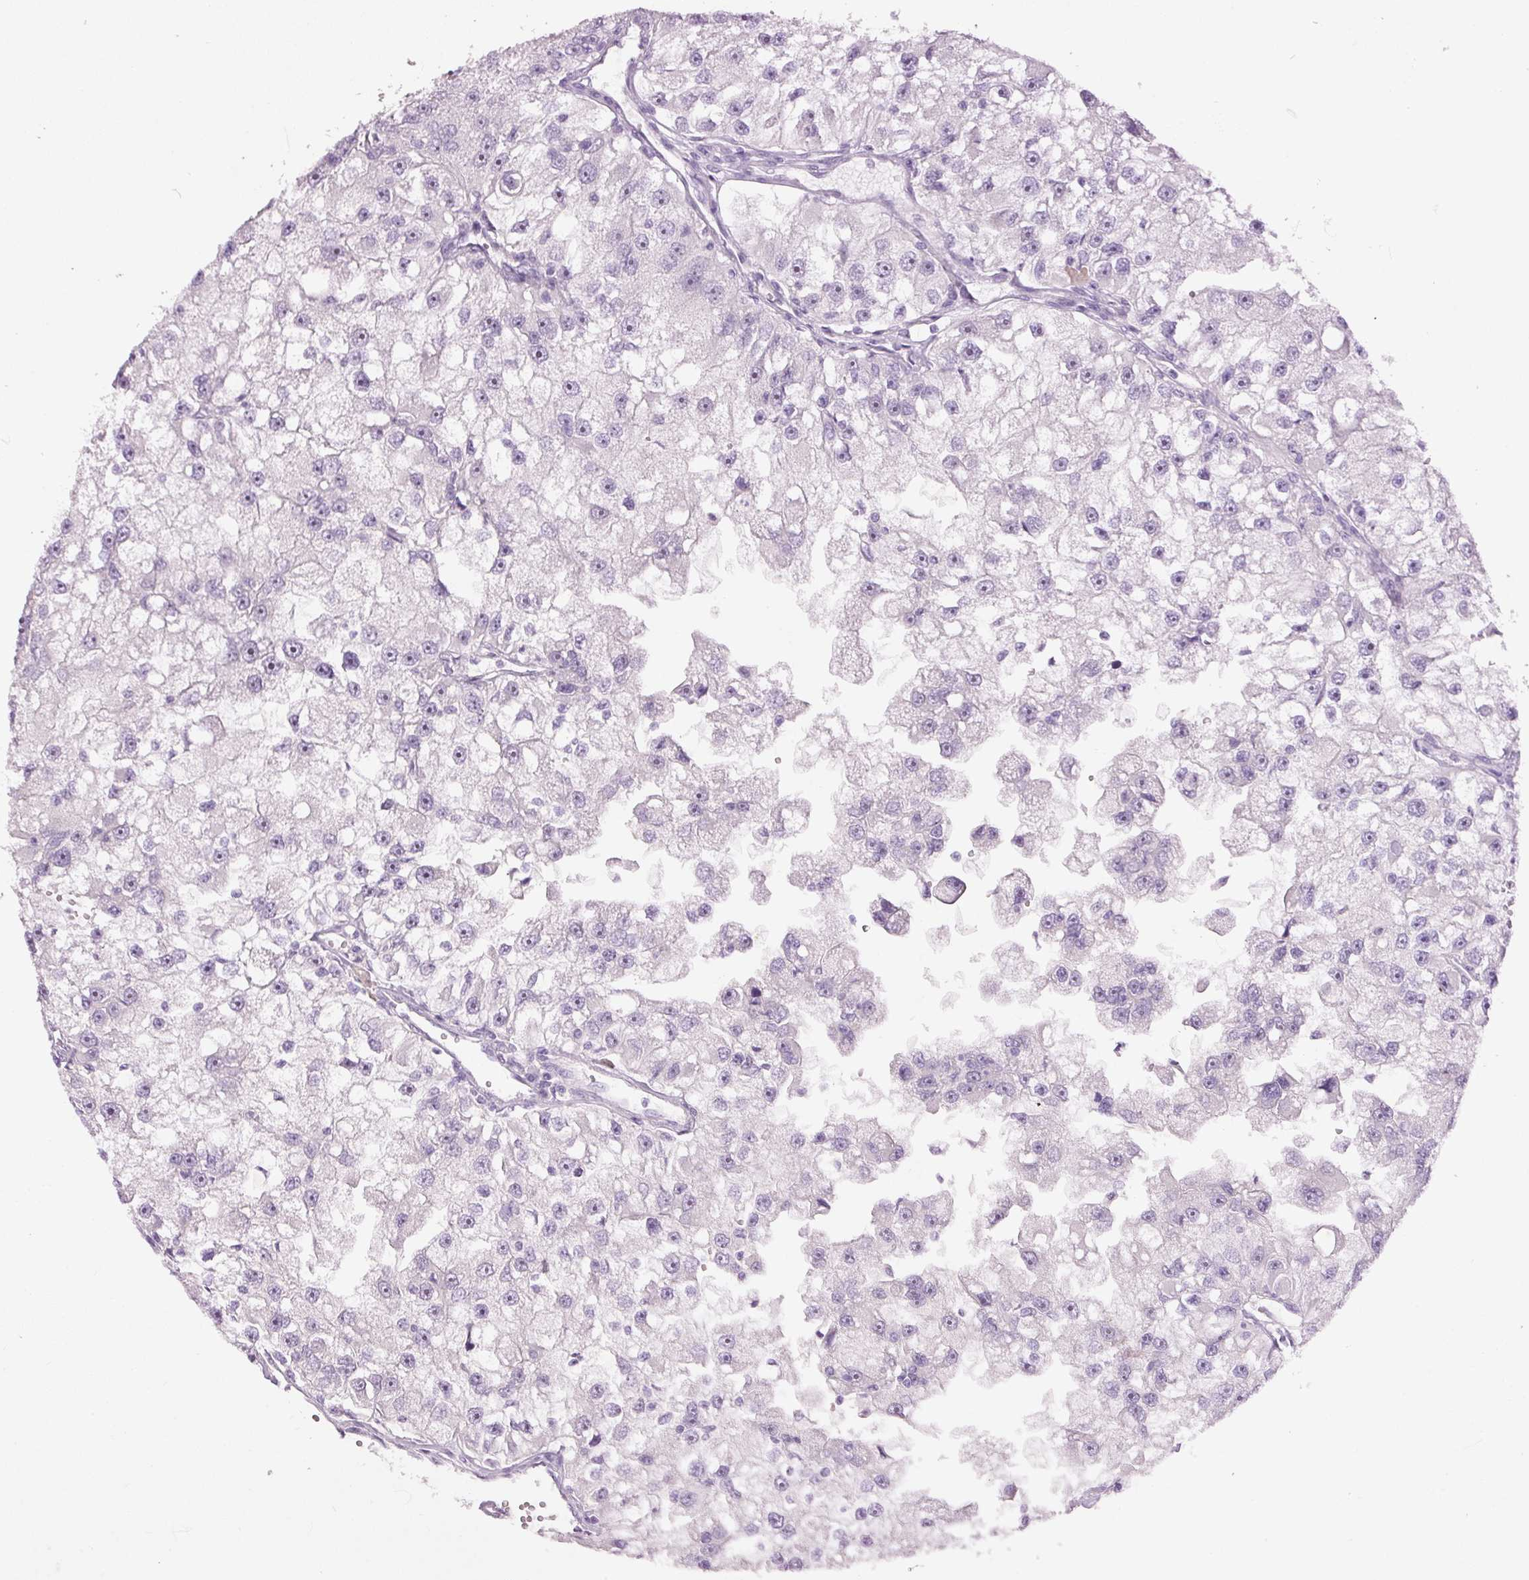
{"staining": {"intensity": "negative", "quantity": "none", "location": "none"}, "tissue": "renal cancer", "cell_type": "Tumor cells", "image_type": "cancer", "snomed": [{"axis": "morphology", "description": "Adenocarcinoma, NOS"}, {"axis": "topography", "description": "Kidney"}], "caption": "Immunohistochemistry (IHC) of renal cancer shows no expression in tumor cells.", "gene": "GCG", "patient": {"sex": "male", "age": 63}}